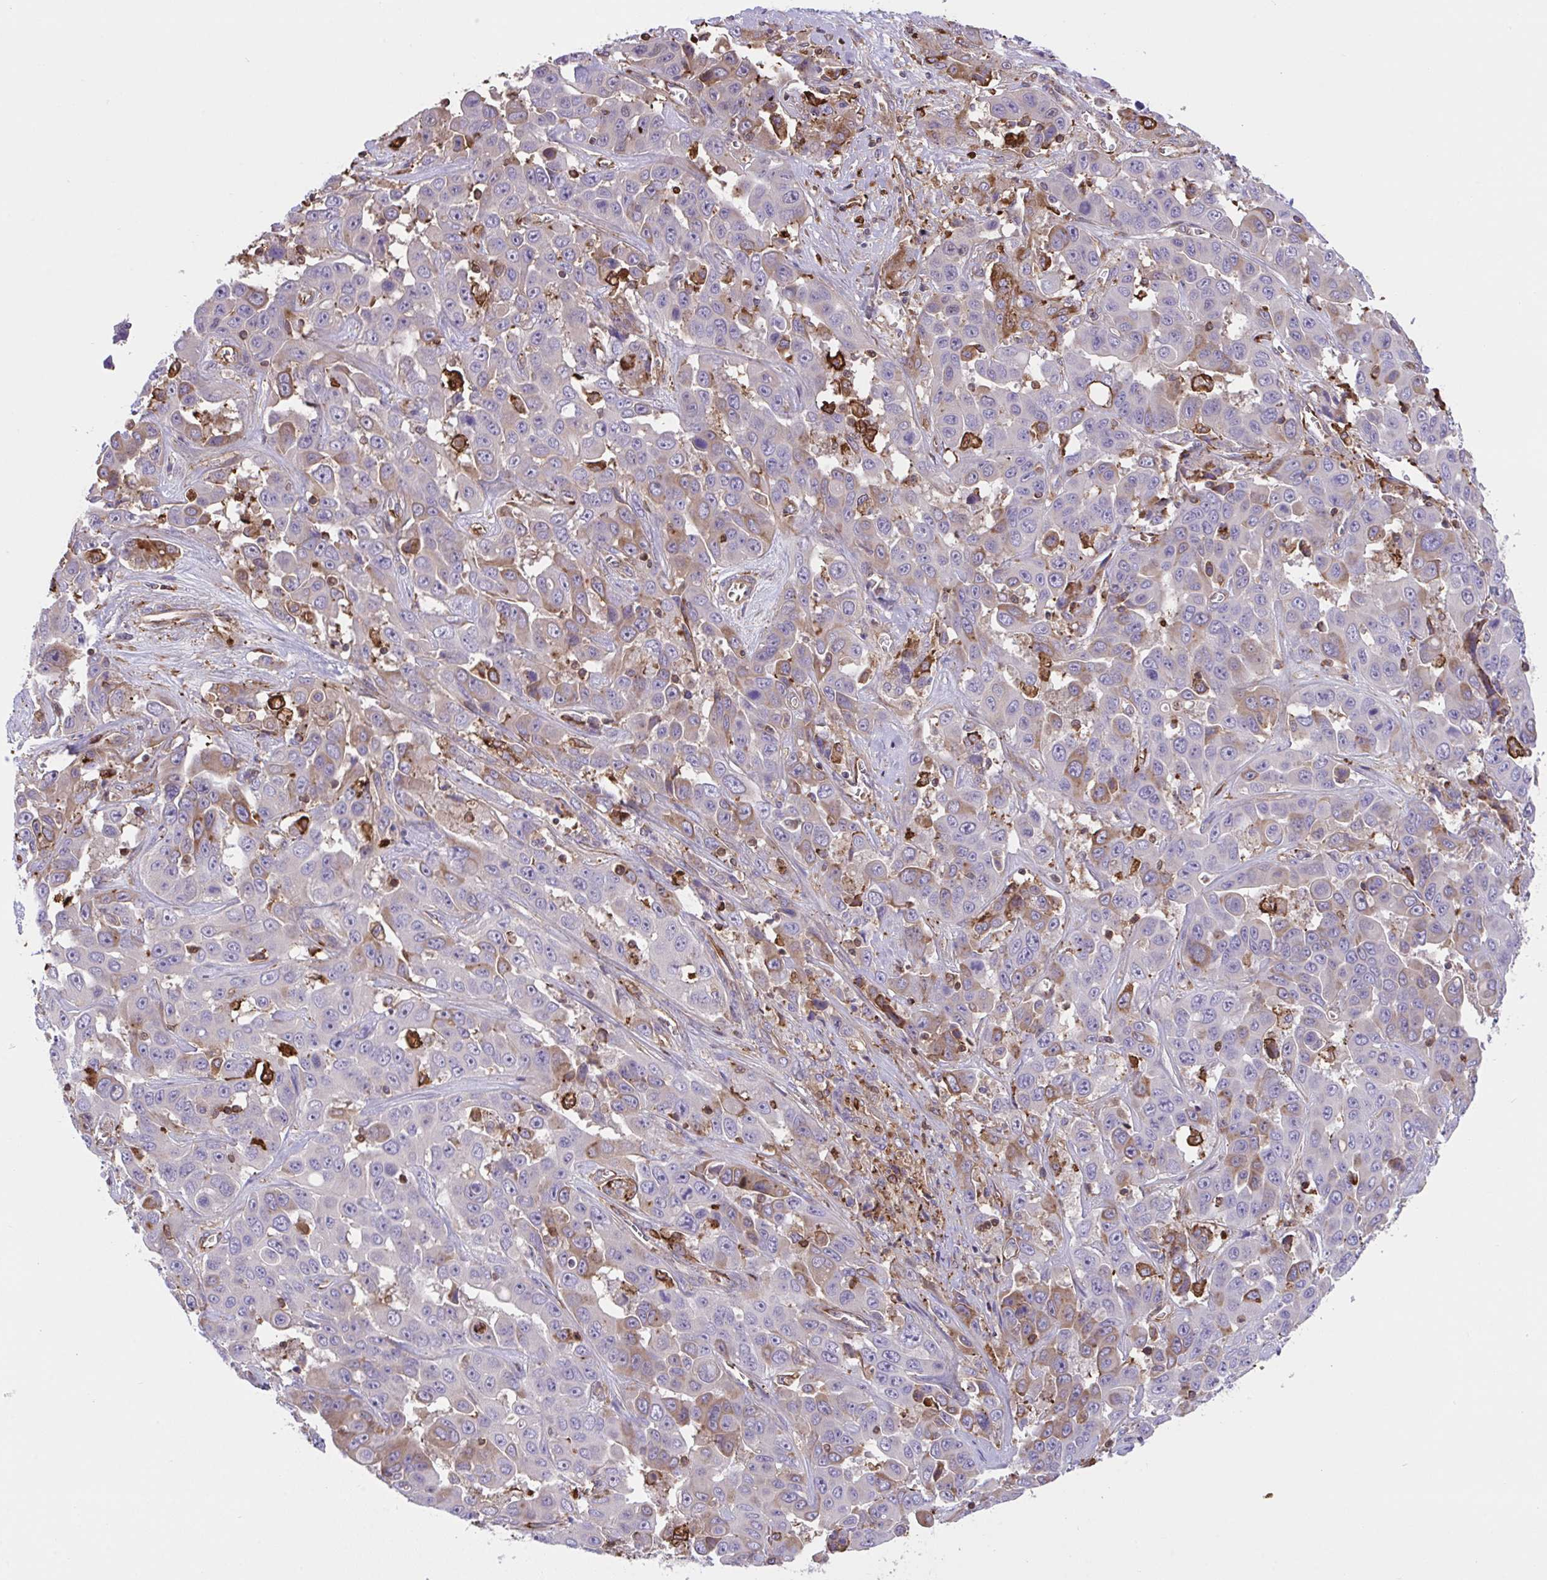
{"staining": {"intensity": "moderate", "quantity": "<25%", "location": "cytoplasmic/membranous"}, "tissue": "liver cancer", "cell_type": "Tumor cells", "image_type": "cancer", "snomed": [{"axis": "morphology", "description": "Cholangiocarcinoma"}, {"axis": "topography", "description": "Liver"}], "caption": "DAB immunohistochemical staining of liver cancer demonstrates moderate cytoplasmic/membranous protein staining in approximately <25% of tumor cells.", "gene": "PPIH", "patient": {"sex": "female", "age": 52}}